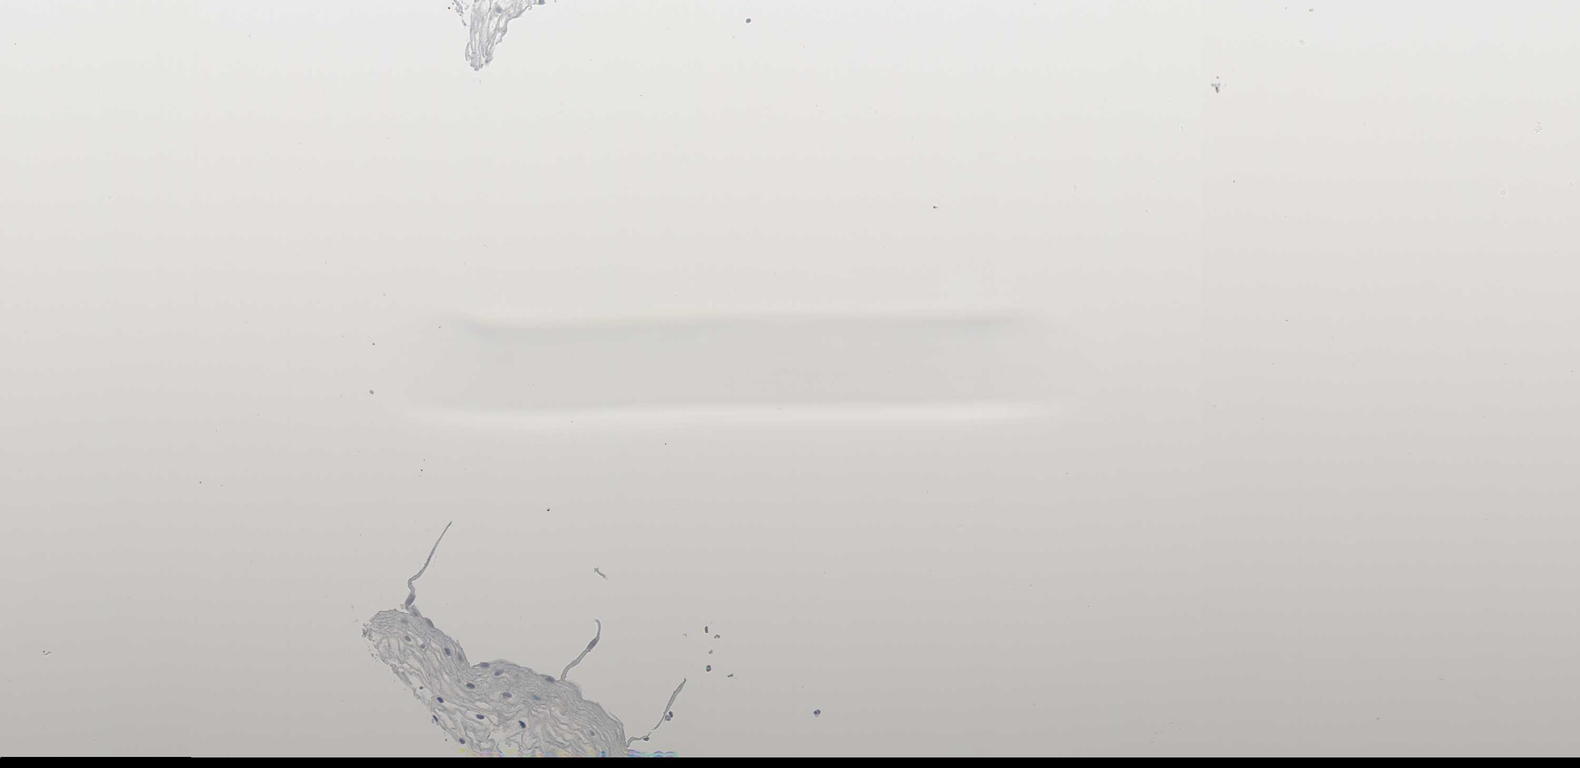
{"staining": {"intensity": "negative", "quantity": "none", "location": "none"}, "tissue": "vagina", "cell_type": "Squamous epithelial cells", "image_type": "normal", "snomed": [{"axis": "morphology", "description": "Normal tissue, NOS"}, {"axis": "topography", "description": "Vagina"}], "caption": "This is an immunohistochemistry histopathology image of normal human vagina. There is no expression in squamous epithelial cells.", "gene": "FBP1", "patient": {"sex": "female", "age": 34}}